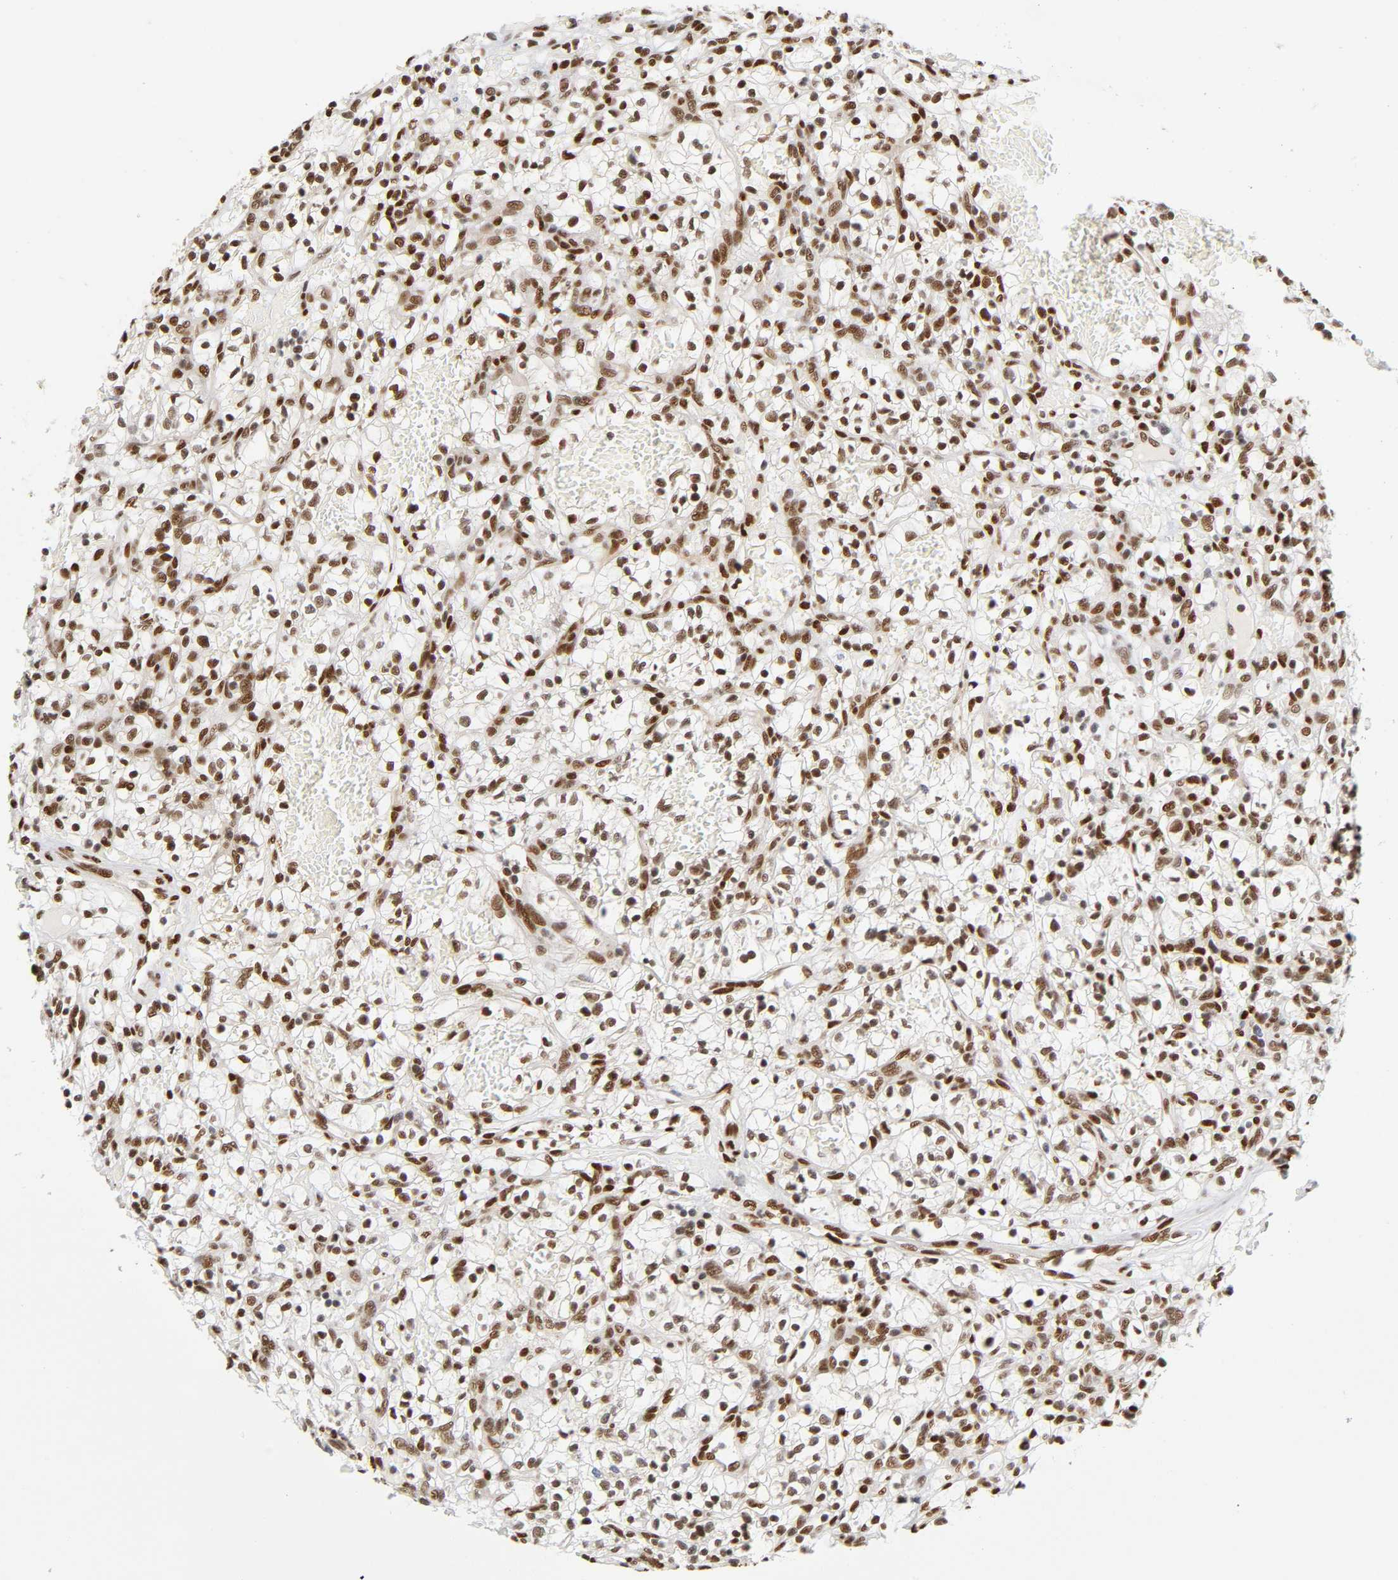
{"staining": {"intensity": "strong", "quantity": ">75%", "location": "nuclear"}, "tissue": "renal cancer", "cell_type": "Tumor cells", "image_type": "cancer", "snomed": [{"axis": "morphology", "description": "Adenocarcinoma, NOS"}, {"axis": "topography", "description": "Kidney"}], "caption": "Adenocarcinoma (renal) stained with immunohistochemistry (IHC) demonstrates strong nuclear staining in approximately >75% of tumor cells.", "gene": "NR3C1", "patient": {"sex": "female", "age": 57}}